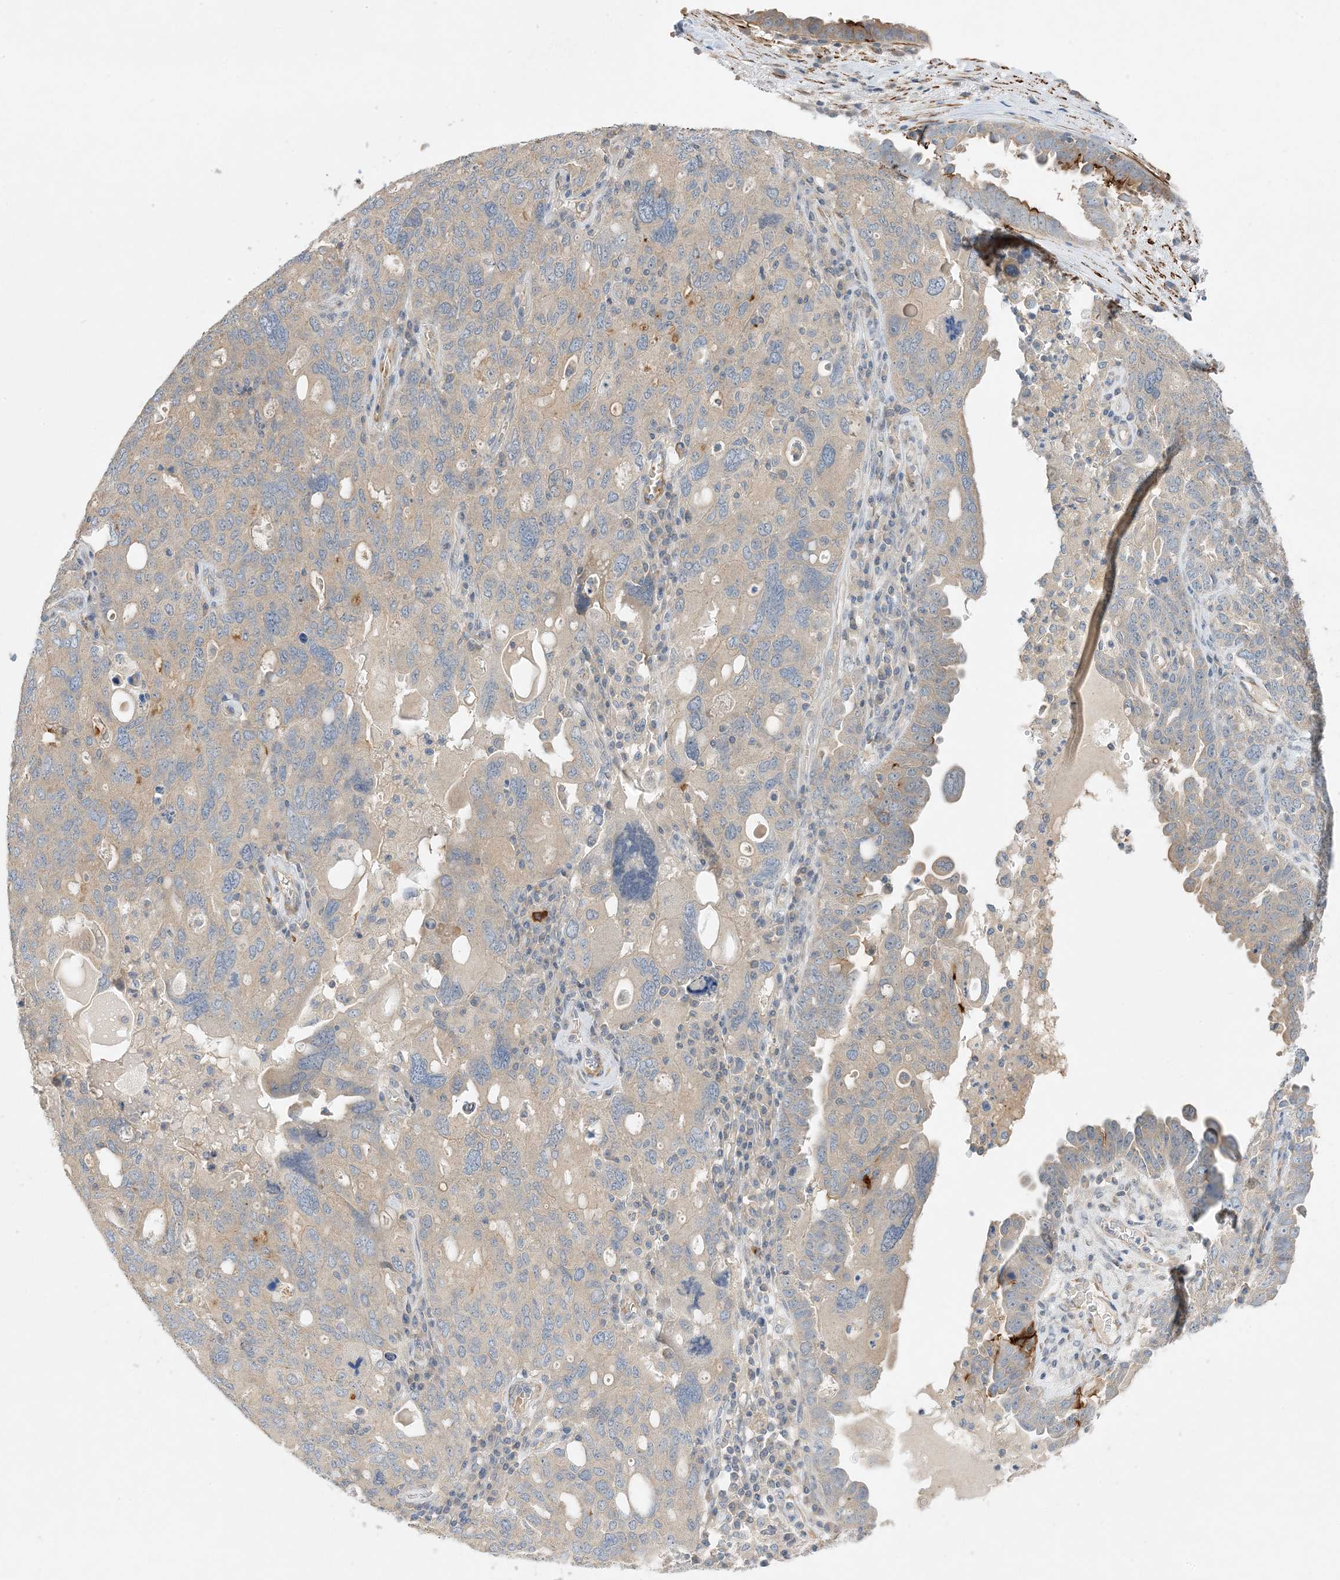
{"staining": {"intensity": "weak", "quantity": "25%-75%", "location": "cytoplasmic/membranous"}, "tissue": "ovarian cancer", "cell_type": "Tumor cells", "image_type": "cancer", "snomed": [{"axis": "morphology", "description": "Carcinoma, endometroid"}, {"axis": "topography", "description": "Ovary"}], "caption": "Immunohistochemistry (DAB) staining of endometroid carcinoma (ovarian) reveals weak cytoplasmic/membranous protein positivity in about 25%-75% of tumor cells.", "gene": "KIFBP", "patient": {"sex": "female", "age": 62}}